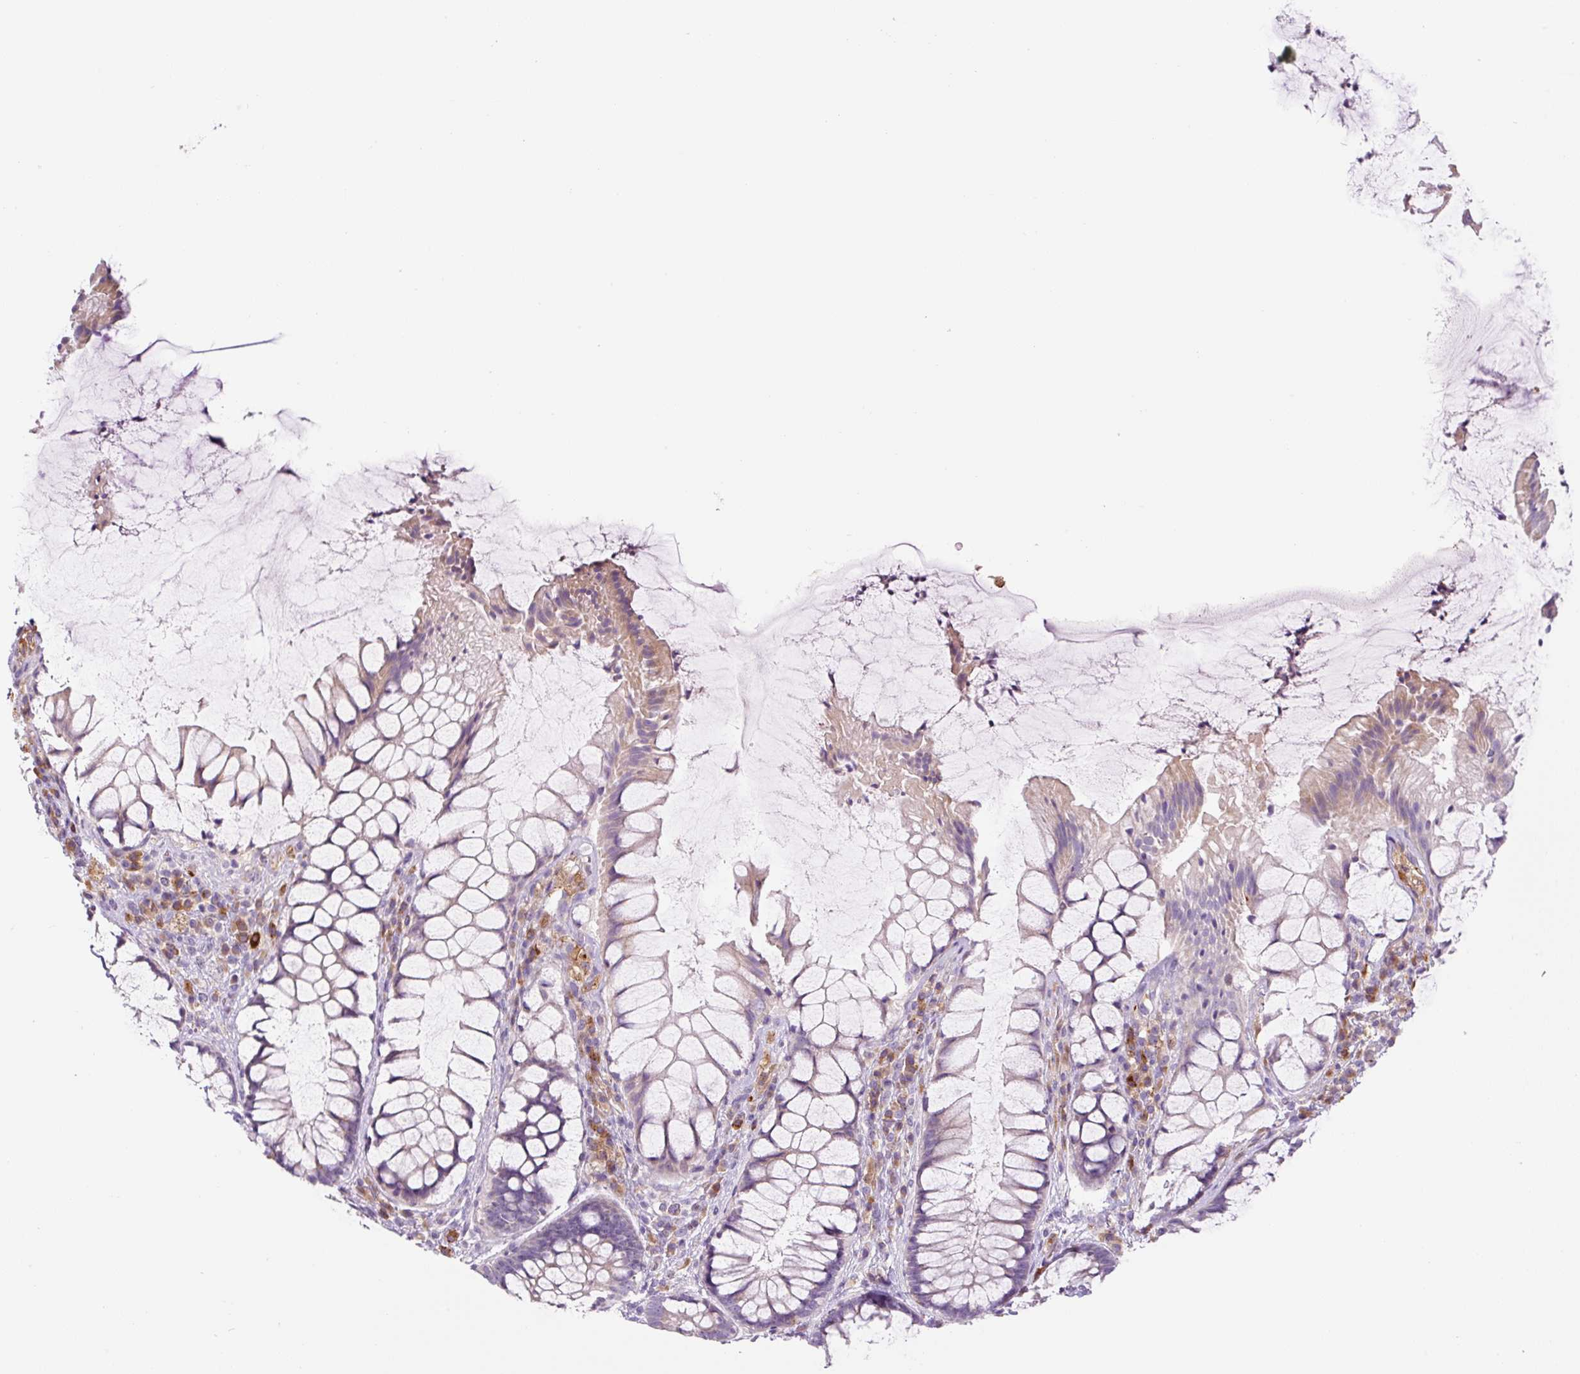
{"staining": {"intensity": "weak", "quantity": "25%-75%", "location": "cytoplasmic/membranous"}, "tissue": "rectum", "cell_type": "Glandular cells", "image_type": "normal", "snomed": [{"axis": "morphology", "description": "Normal tissue, NOS"}, {"axis": "topography", "description": "Rectum"}], "caption": "Approximately 25%-75% of glandular cells in benign rectum show weak cytoplasmic/membranous protein positivity as visualized by brown immunohistochemical staining.", "gene": "FUT10", "patient": {"sex": "female", "age": 58}}